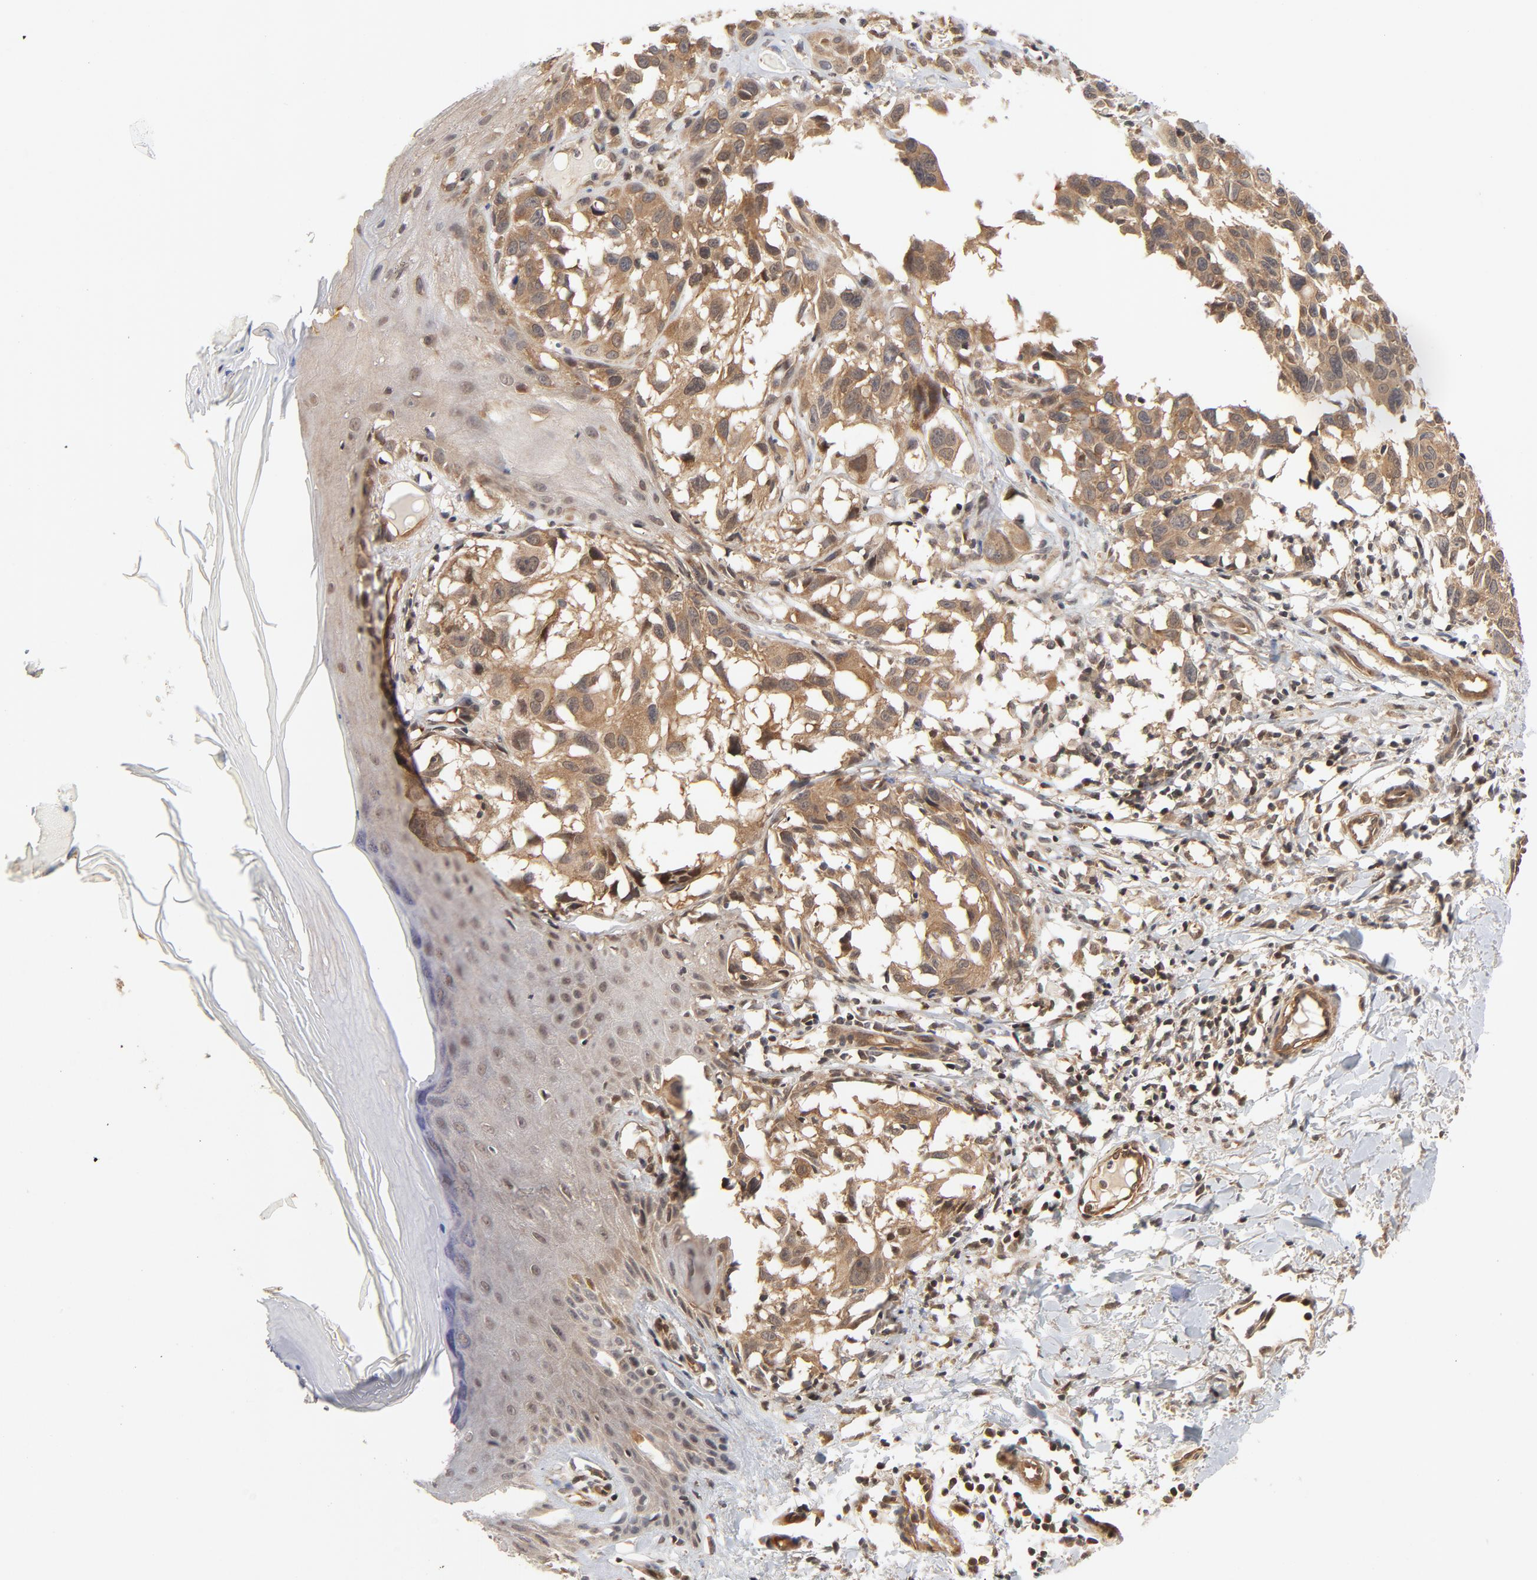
{"staining": {"intensity": "moderate", "quantity": ">75%", "location": "cytoplasmic/membranous"}, "tissue": "melanoma", "cell_type": "Tumor cells", "image_type": "cancer", "snomed": [{"axis": "morphology", "description": "Malignant melanoma, NOS"}, {"axis": "topography", "description": "Skin"}], "caption": "Malignant melanoma stained with DAB IHC demonstrates medium levels of moderate cytoplasmic/membranous staining in approximately >75% of tumor cells.", "gene": "CDC37", "patient": {"sex": "female", "age": 77}}